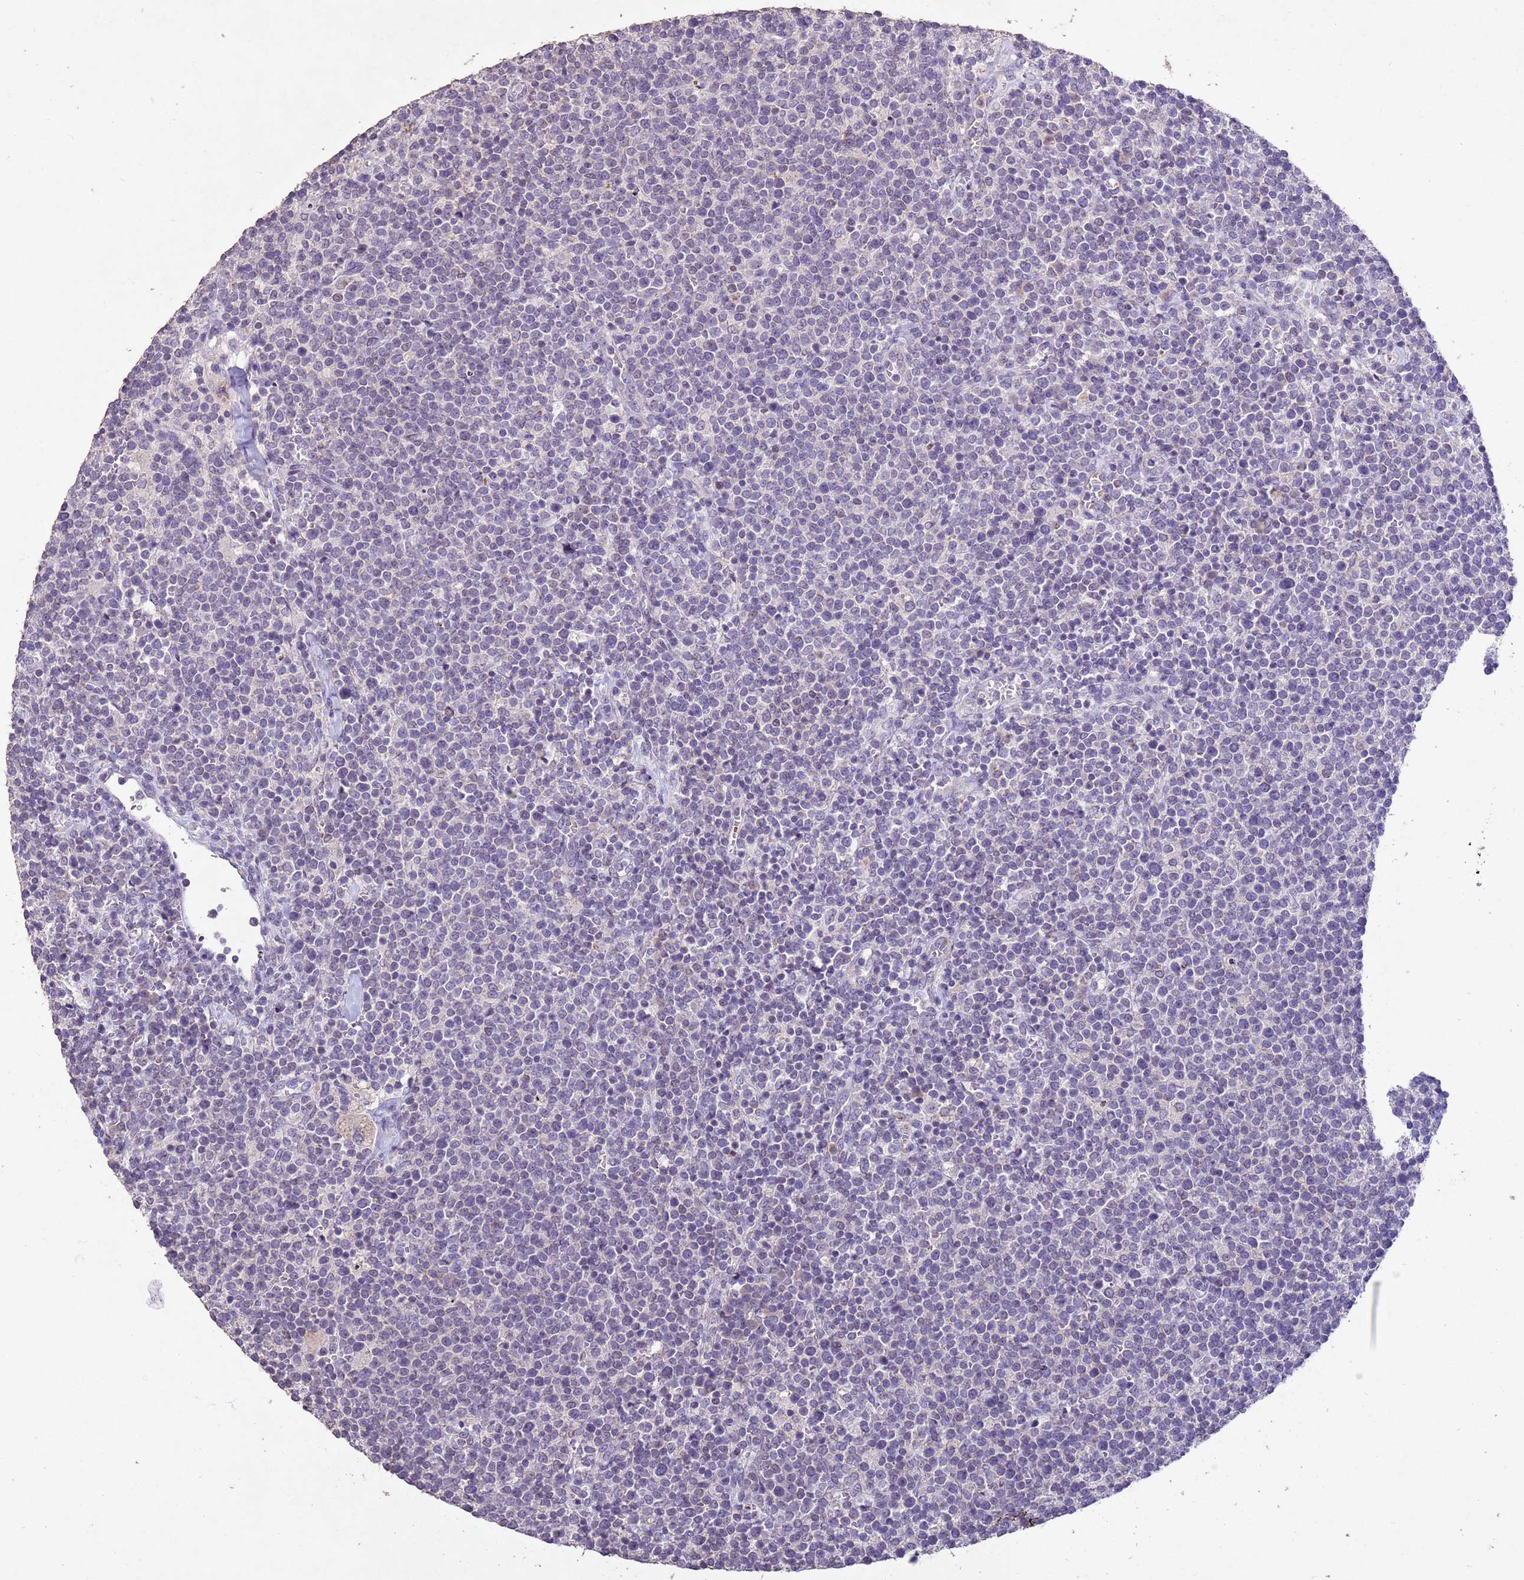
{"staining": {"intensity": "negative", "quantity": "none", "location": "none"}, "tissue": "lymphoma", "cell_type": "Tumor cells", "image_type": "cancer", "snomed": [{"axis": "morphology", "description": "Malignant lymphoma, non-Hodgkin's type, High grade"}, {"axis": "topography", "description": "Lymph node"}], "caption": "High-grade malignant lymphoma, non-Hodgkin's type was stained to show a protein in brown. There is no significant positivity in tumor cells. The staining is performed using DAB (3,3'-diaminobenzidine) brown chromogen with nuclei counter-stained in using hematoxylin.", "gene": "NLRP11", "patient": {"sex": "male", "age": 61}}